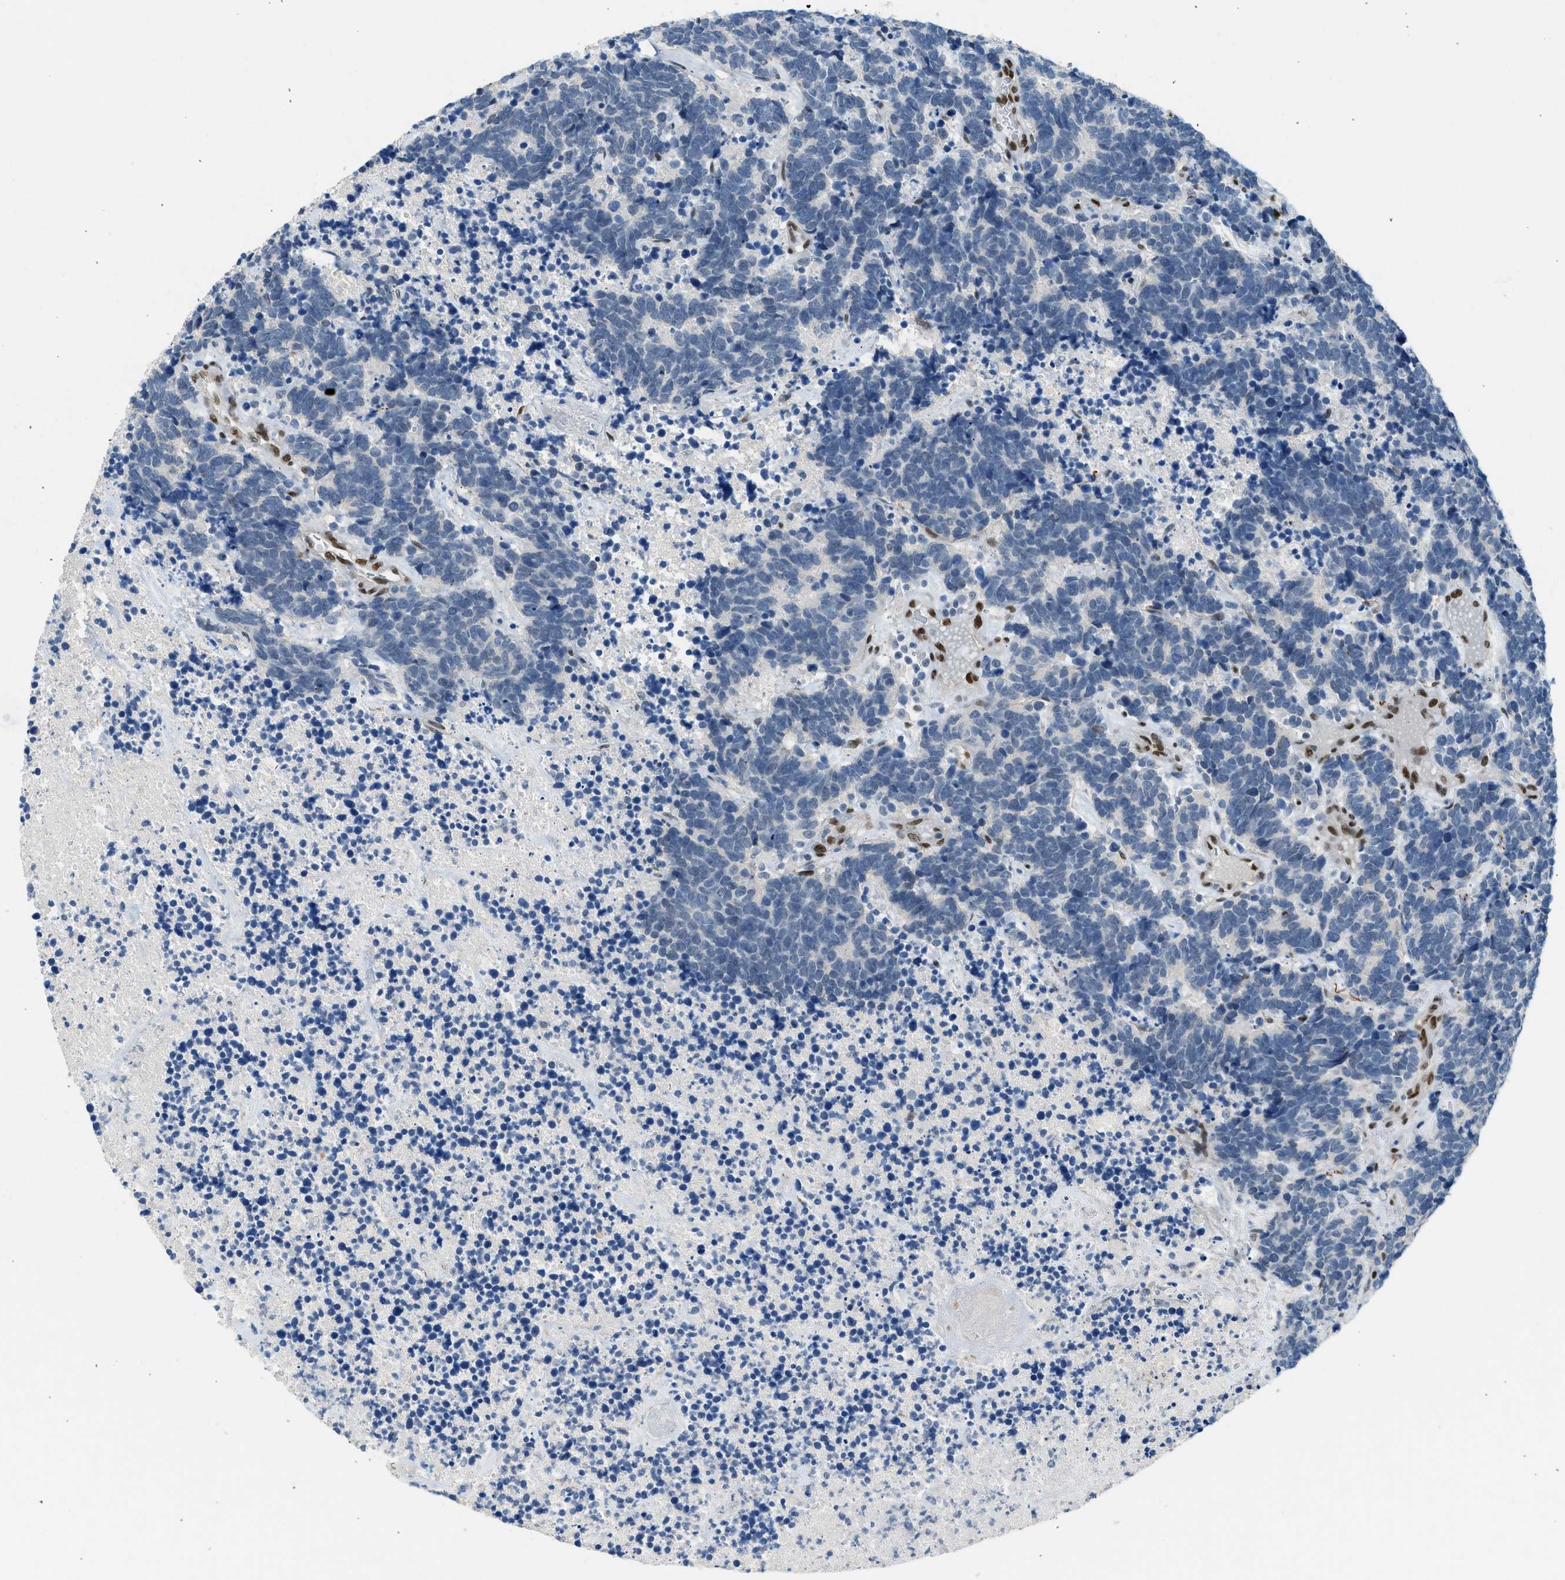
{"staining": {"intensity": "negative", "quantity": "none", "location": "none"}, "tissue": "carcinoid", "cell_type": "Tumor cells", "image_type": "cancer", "snomed": [{"axis": "morphology", "description": "Carcinoma, NOS"}, {"axis": "morphology", "description": "Carcinoid, malignant, NOS"}, {"axis": "topography", "description": "Urinary bladder"}], "caption": "An image of carcinoid stained for a protein demonstrates no brown staining in tumor cells.", "gene": "ZBTB20", "patient": {"sex": "male", "age": 57}}